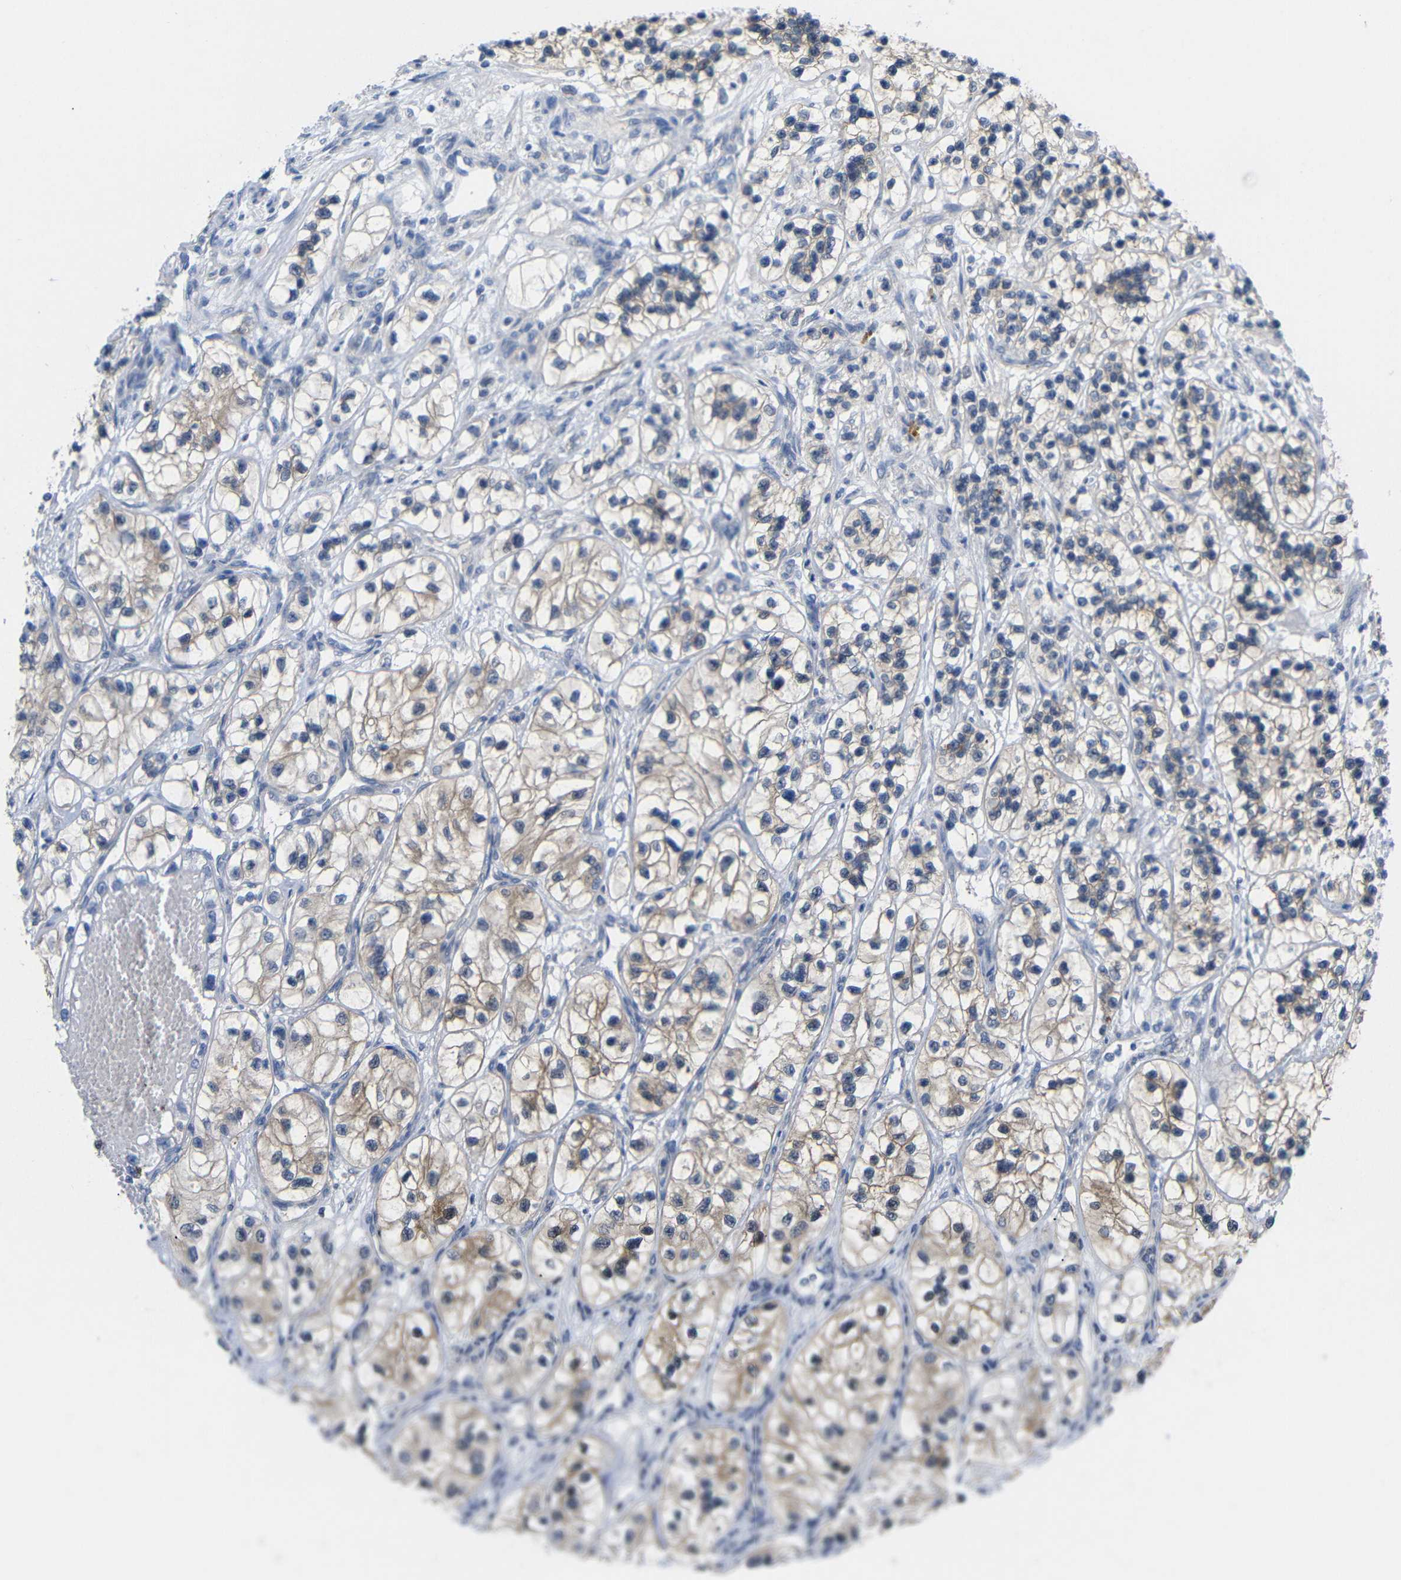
{"staining": {"intensity": "weak", "quantity": ">75%", "location": "cytoplasmic/membranous"}, "tissue": "renal cancer", "cell_type": "Tumor cells", "image_type": "cancer", "snomed": [{"axis": "morphology", "description": "Adenocarcinoma, NOS"}, {"axis": "topography", "description": "Kidney"}], "caption": "IHC staining of renal adenocarcinoma, which exhibits low levels of weak cytoplasmic/membranous expression in about >75% of tumor cells indicating weak cytoplasmic/membranous protein staining. The staining was performed using DAB (brown) for protein detection and nuclei were counterstained in hematoxylin (blue).", "gene": "PEBP1", "patient": {"sex": "female", "age": 57}}